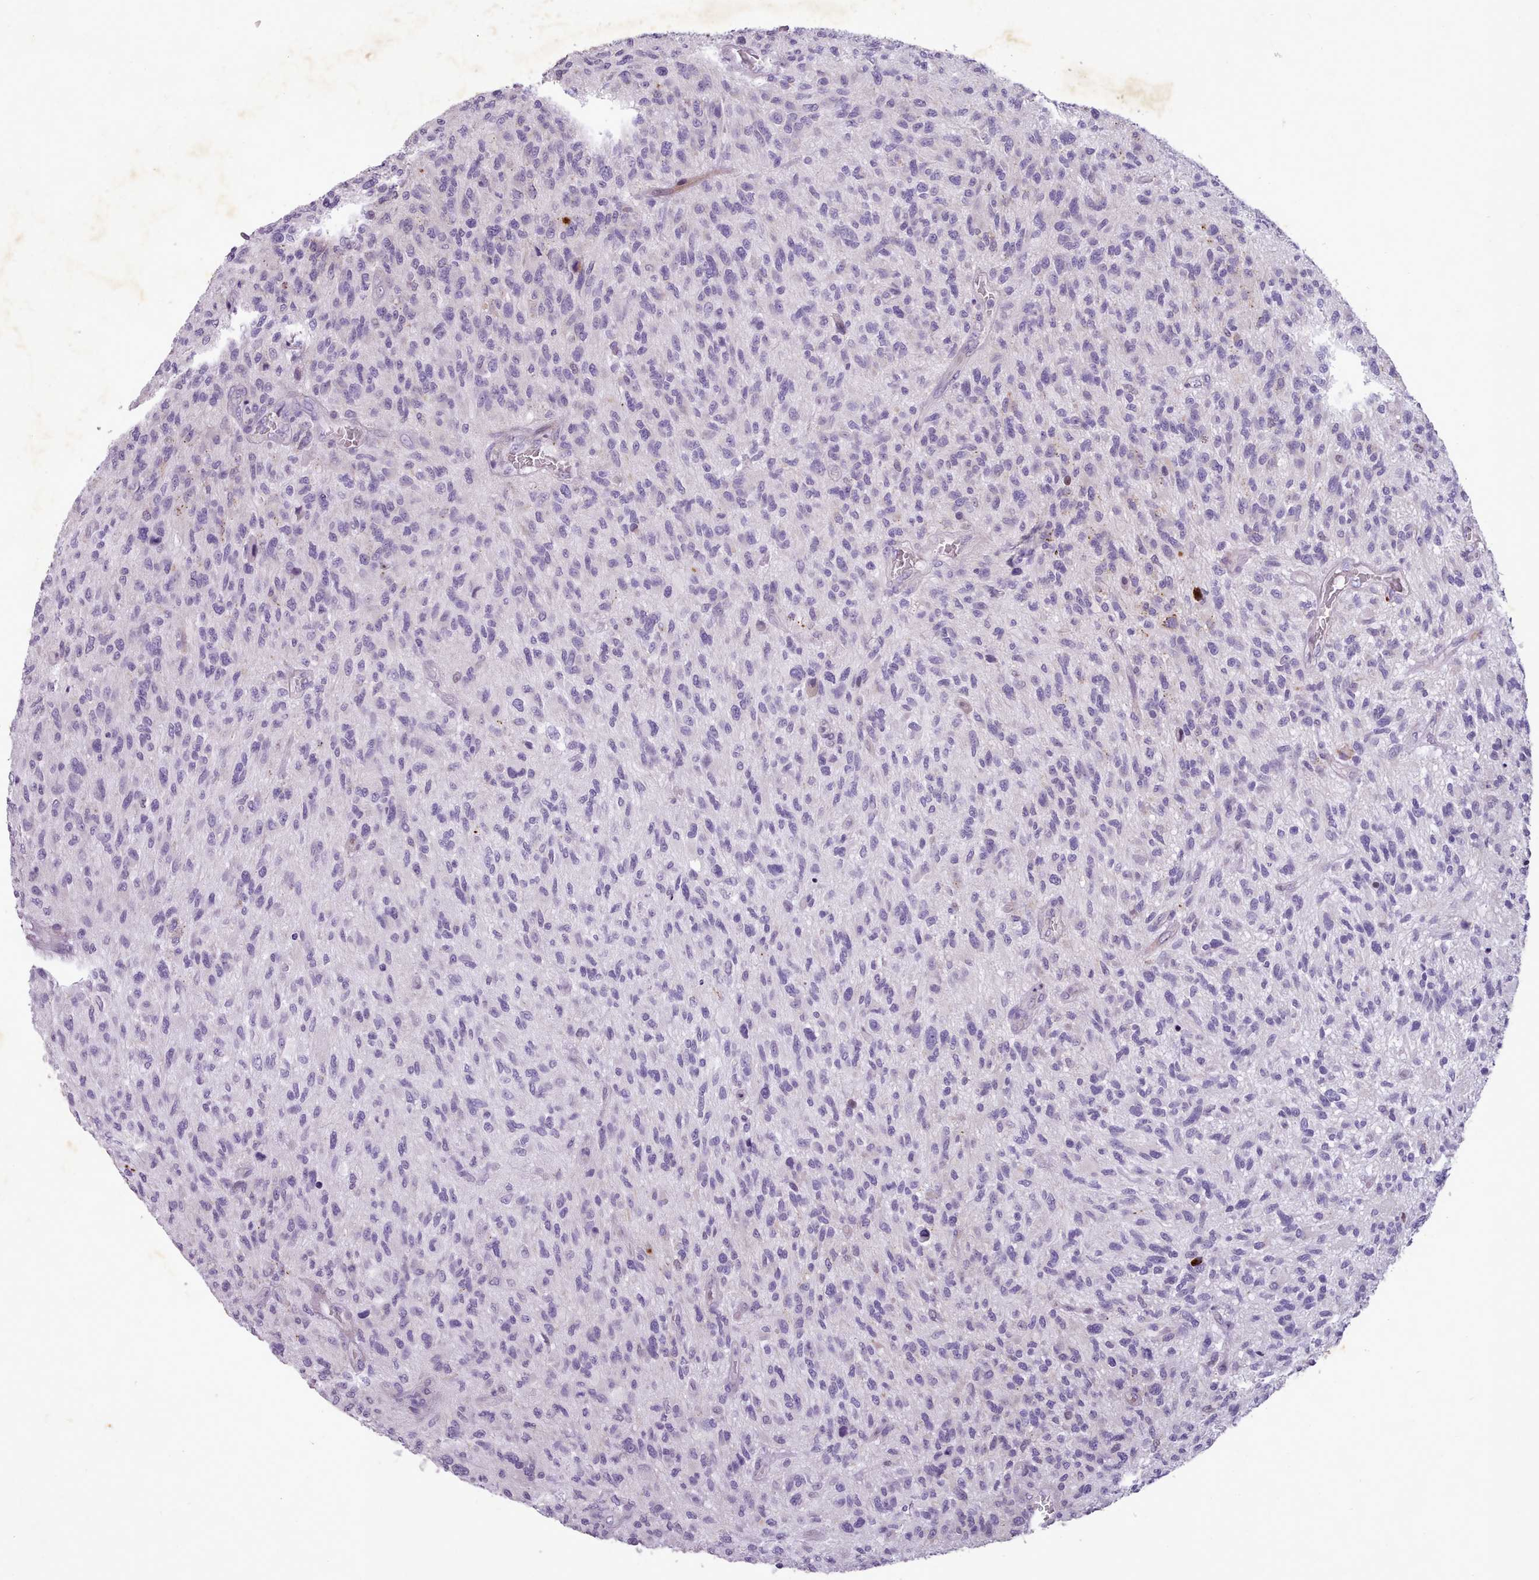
{"staining": {"intensity": "negative", "quantity": "none", "location": "none"}, "tissue": "glioma", "cell_type": "Tumor cells", "image_type": "cancer", "snomed": [{"axis": "morphology", "description": "Glioma, malignant, High grade"}, {"axis": "topography", "description": "Brain"}], "caption": "High magnification brightfield microscopy of glioma stained with DAB (3,3'-diaminobenzidine) (brown) and counterstained with hematoxylin (blue): tumor cells show no significant staining.", "gene": "KCNT2", "patient": {"sex": "male", "age": 47}}